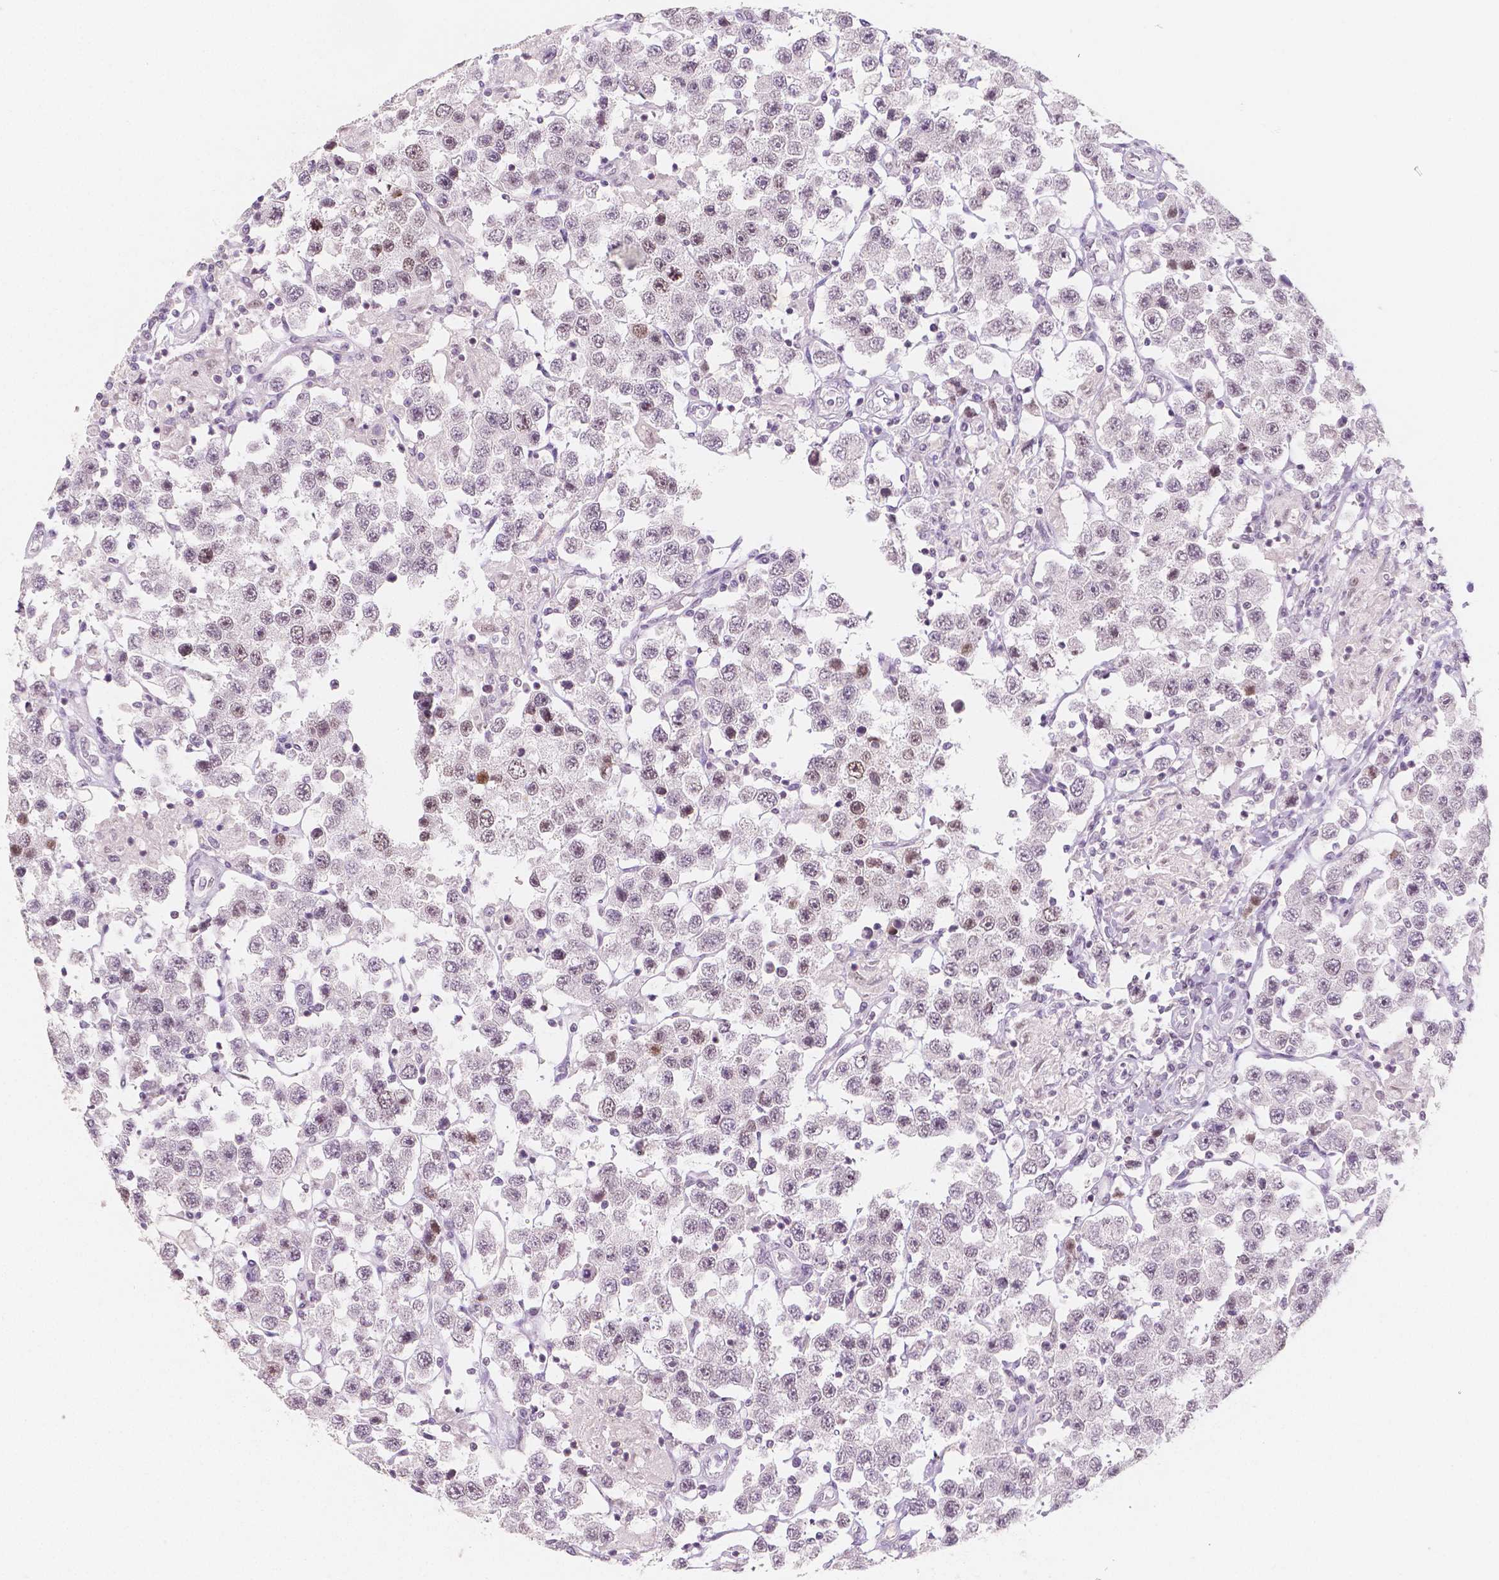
{"staining": {"intensity": "weak", "quantity": "<25%", "location": "nuclear"}, "tissue": "testis cancer", "cell_type": "Tumor cells", "image_type": "cancer", "snomed": [{"axis": "morphology", "description": "Seminoma, NOS"}, {"axis": "topography", "description": "Testis"}], "caption": "Tumor cells are negative for brown protein staining in seminoma (testis).", "gene": "KDM5B", "patient": {"sex": "male", "age": 45}}